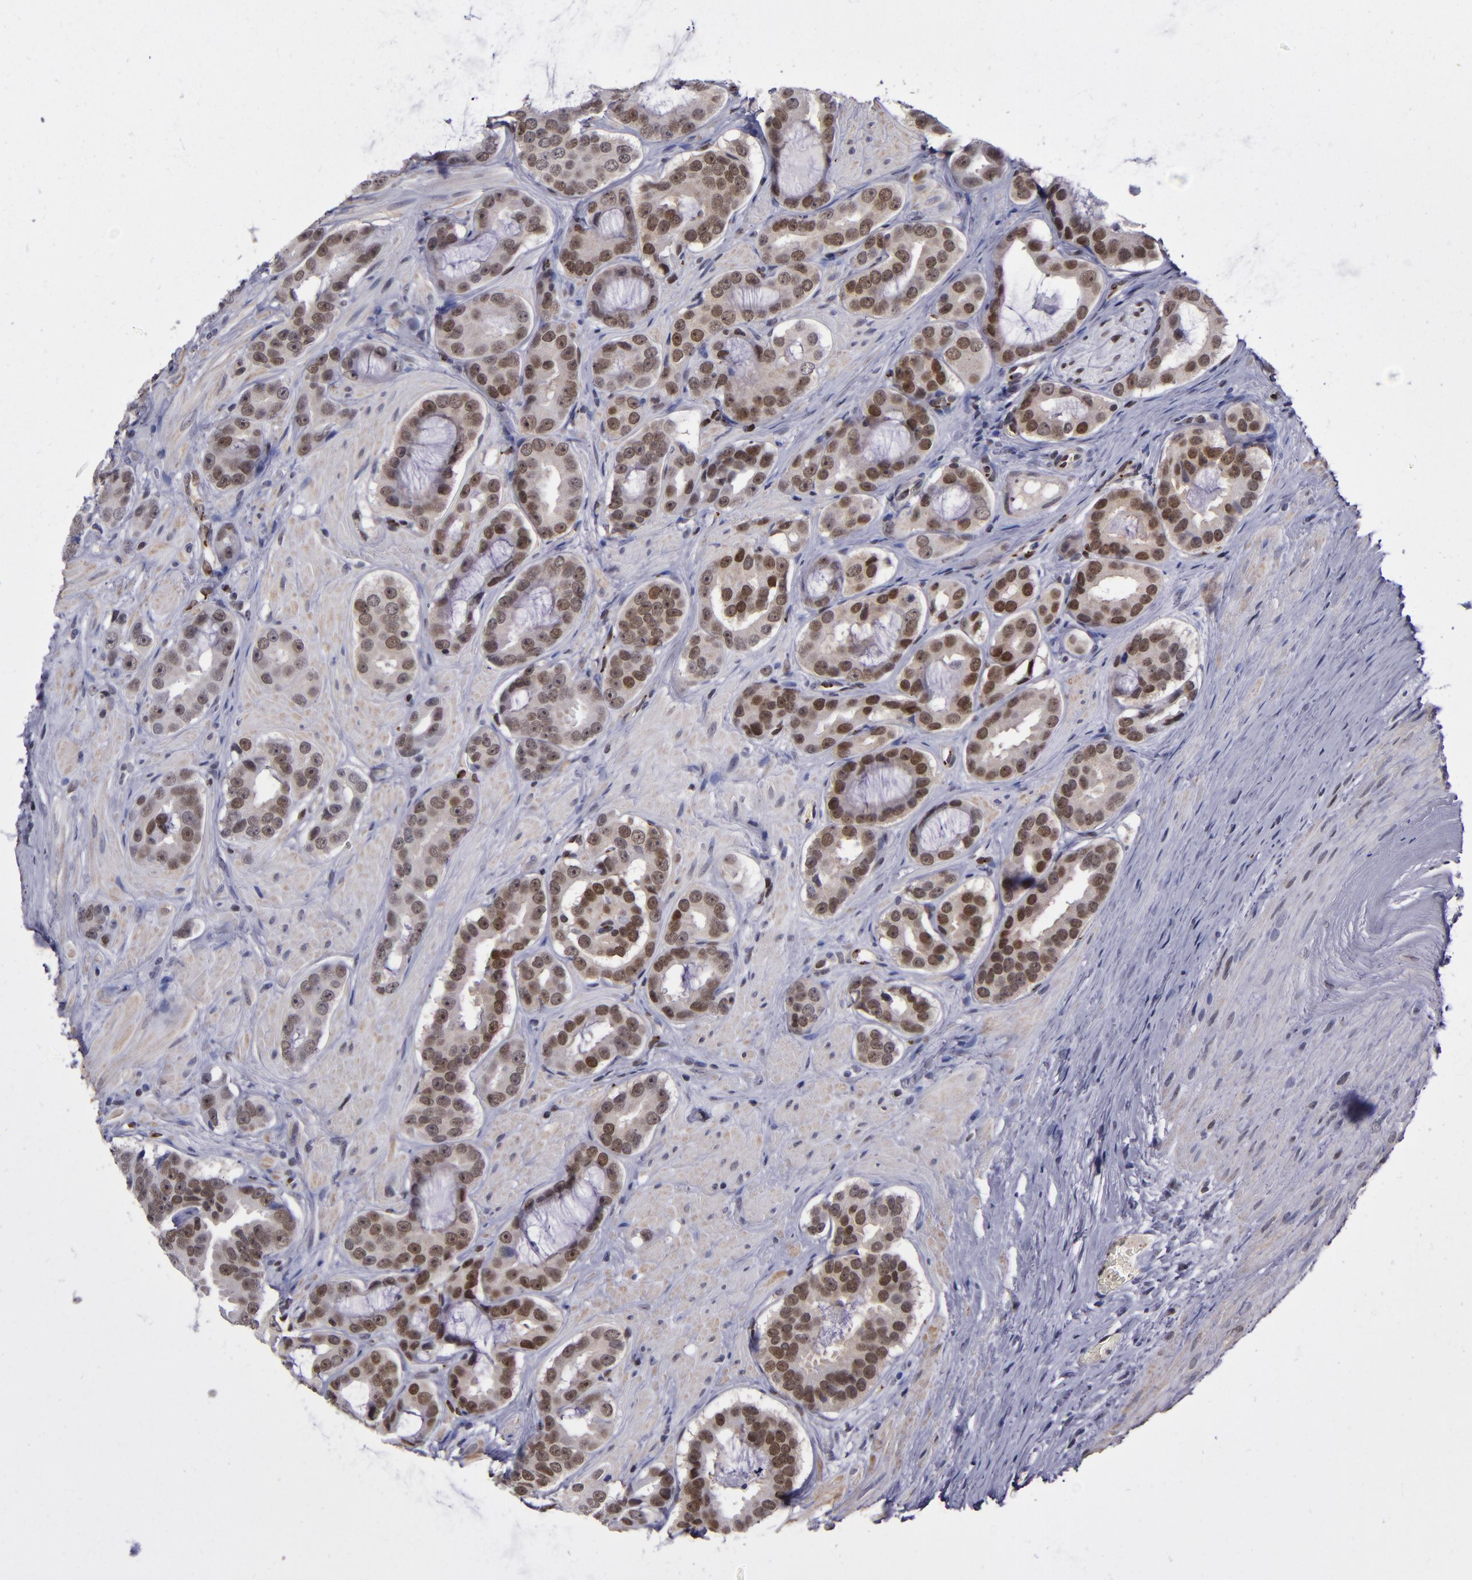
{"staining": {"intensity": "strong", "quantity": ">75%", "location": "cytoplasmic/membranous,nuclear"}, "tissue": "prostate cancer", "cell_type": "Tumor cells", "image_type": "cancer", "snomed": [{"axis": "morphology", "description": "Adenocarcinoma, Low grade"}, {"axis": "topography", "description": "Prostate"}], "caption": "A histopathology image showing strong cytoplasmic/membranous and nuclear staining in about >75% of tumor cells in prostate cancer, as visualized by brown immunohistochemical staining.", "gene": "MGMT", "patient": {"sex": "male", "age": 59}}